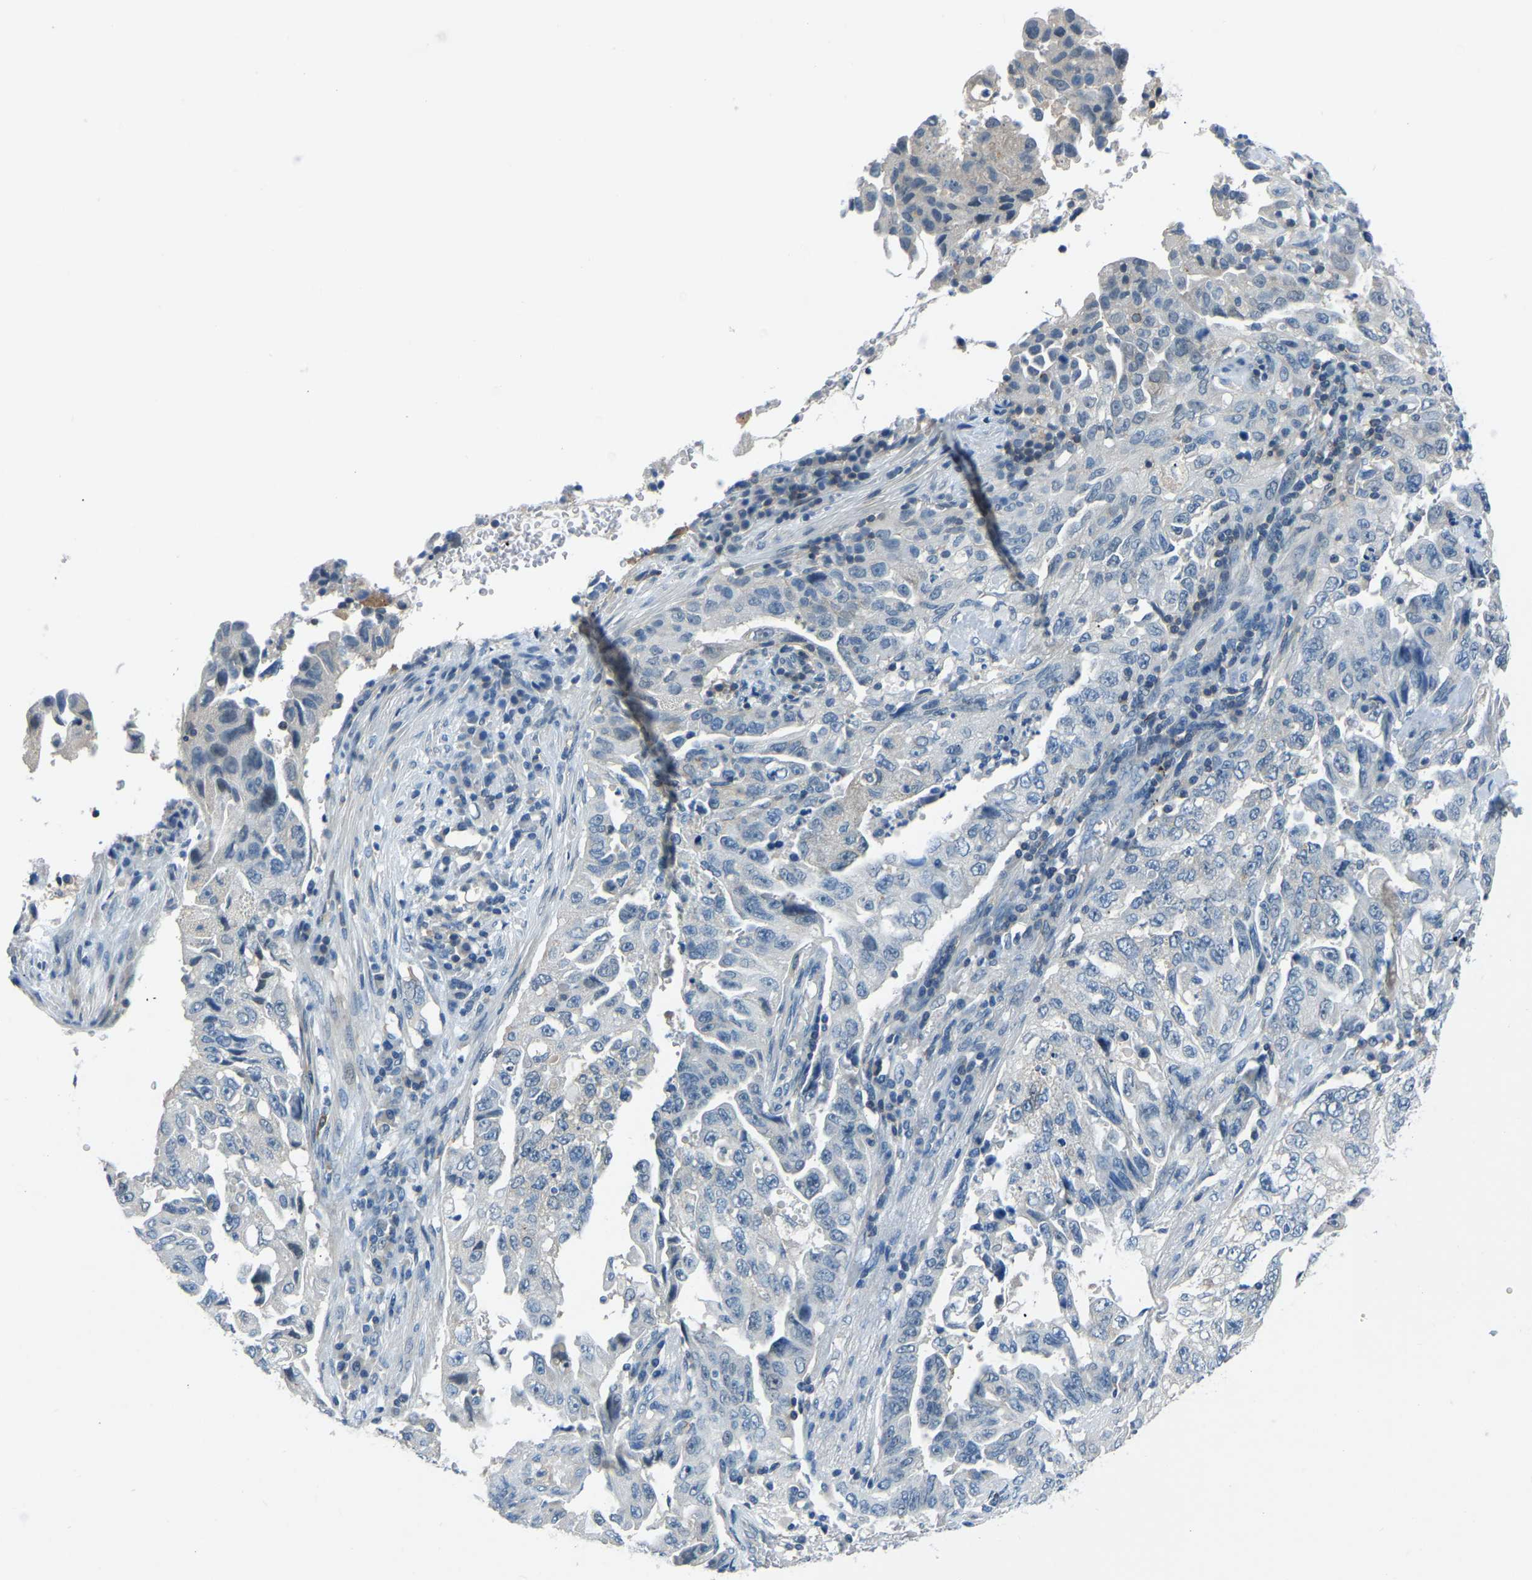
{"staining": {"intensity": "negative", "quantity": "none", "location": "none"}, "tissue": "lung cancer", "cell_type": "Tumor cells", "image_type": "cancer", "snomed": [{"axis": "morphology", "description": "Adenocarcinoma, NOS"}, {"axis": "topography", "description": "Lung"}], "caption": "Tumor cells are negative for protein expression in human lung adenocarcinoma.", "gene": "XIRP1", "patient": {"sex": "female", "age": 51}}